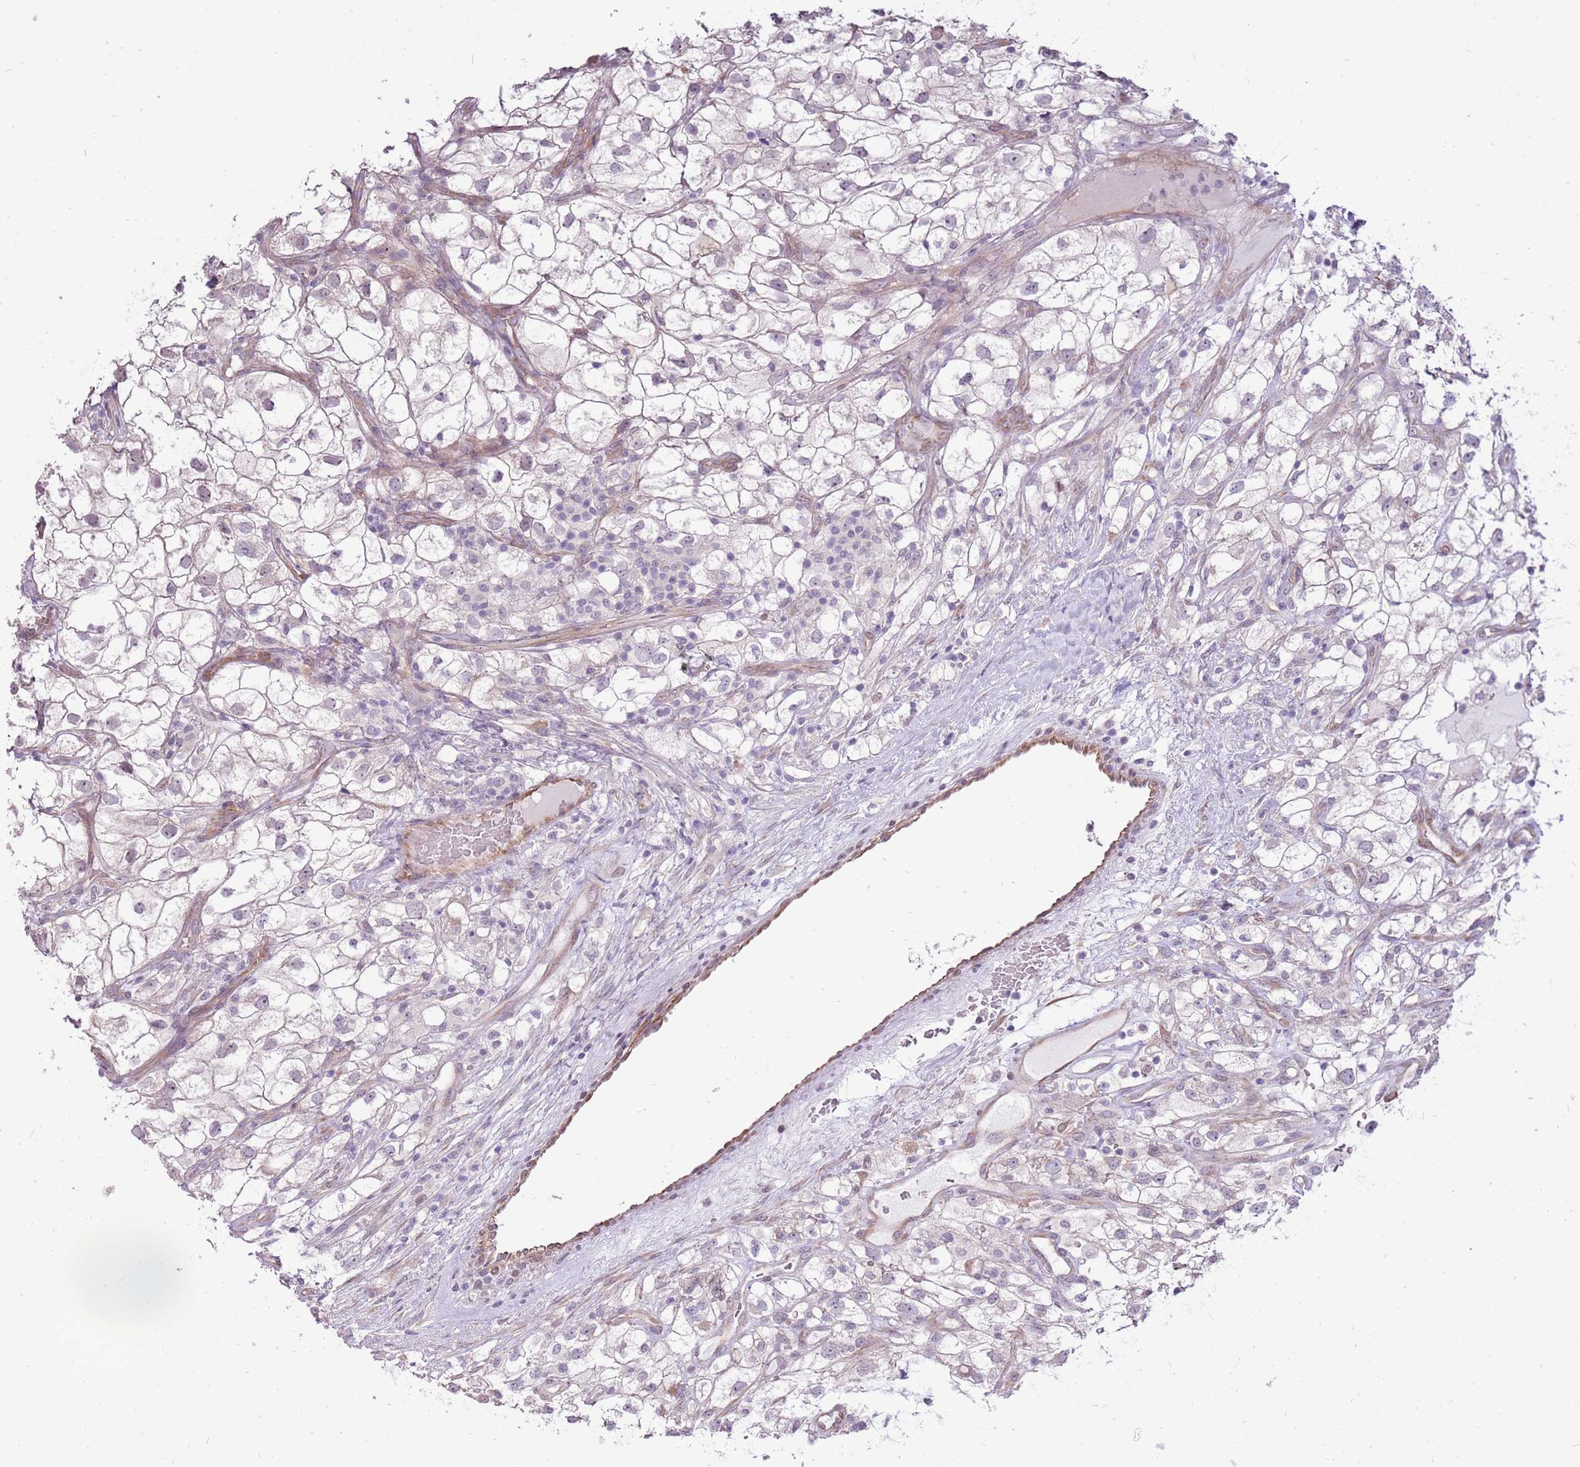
{"staining": {"intensity": "weak", "quantity": "<25%", "location": "cytoplasmic/membranous"}, "tissue": "renal cancer", "cell_type": "Tumor cells", "image_type": "cancer", "snomed": [{"axis": "morphology", "description": "Adenocarcinoma, NOS"}, {"axis": "topography", "description": "Kidney"}], "caption": "Renal cancer was stained to show a protein in brown. There is no significant positivity in tumor cells.", "gene": "UGGT2", "patient": {"sex": "male", "age": 59}}